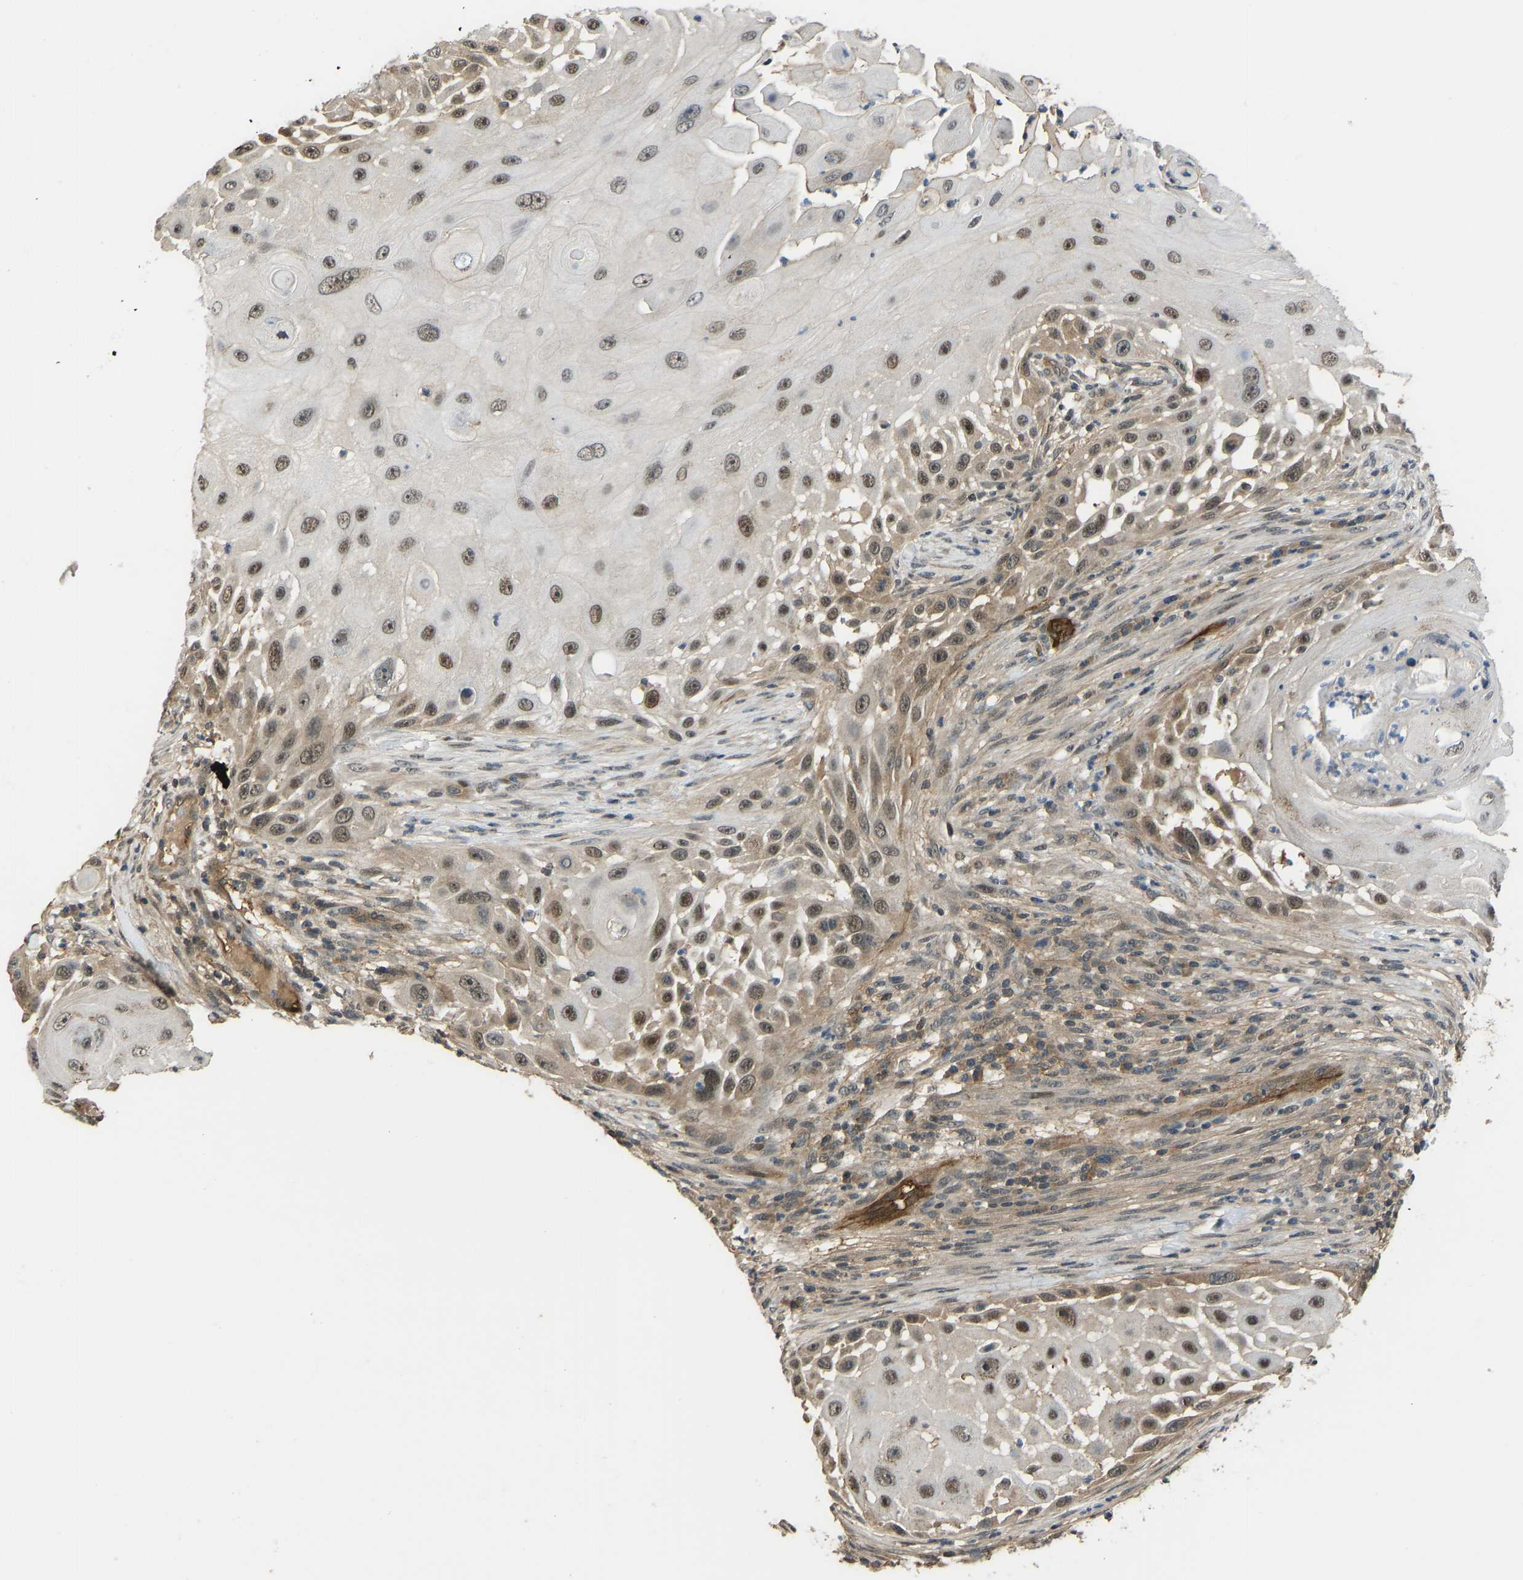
{"staining": {"intensity": "moderate", "quantity": ">75%", "location": "nuclear"}, "tissue": "skin cancer", "cell_type": "Tumor cells", "image_type": "cancer", "snomed": [{"axis": "morphology", "description": "Squamous cell carcinoma, NOS"}, {"axis": "topography", "description": "Skin"}], "caption": "Tumor cells demonstrate moderate nuclear staining in approximately >75% of cells in skin cancer.", "gene": "CCT8", "patient": {"sex": "female", "age": 44}}